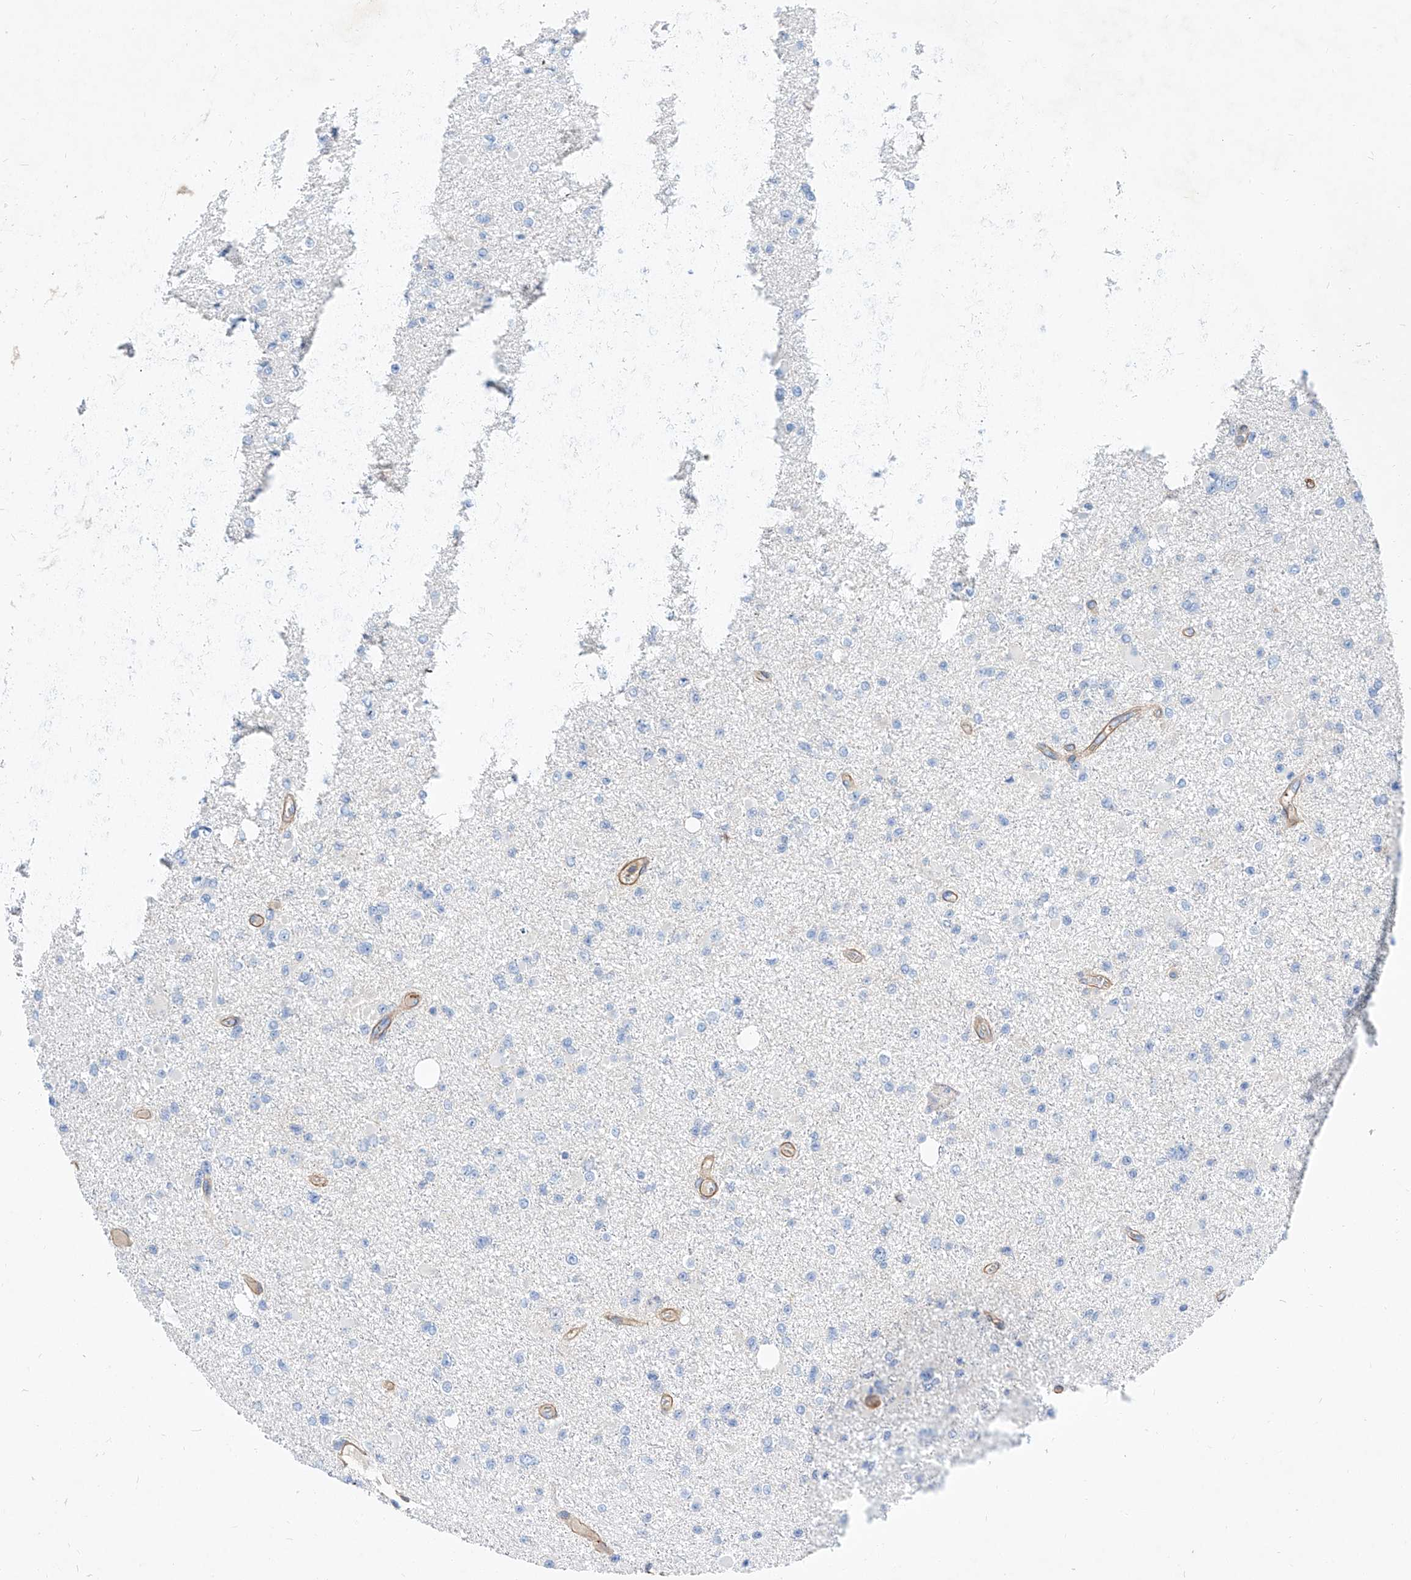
{"staining": {"intensity": "negative", "quantity": "none", "location": "none"}, "tissue": "glioma", "cell_type": "Tumor cells", "image_type": "cancer", "snomed": [{"axis": "morphology", "description": "Glioma, malignant, Low grade"}, {"axis": "topography", "description": "Brain"}], "caption": "Immunohistochemistry (IHC) image of neoplastic tissue: low-grade glioma (malignant) stained with DAB demonstrates no significant protein staining in tumor cells.", "gene": "TAS2R60", "patient": {"sex": "female", "age": 22}}